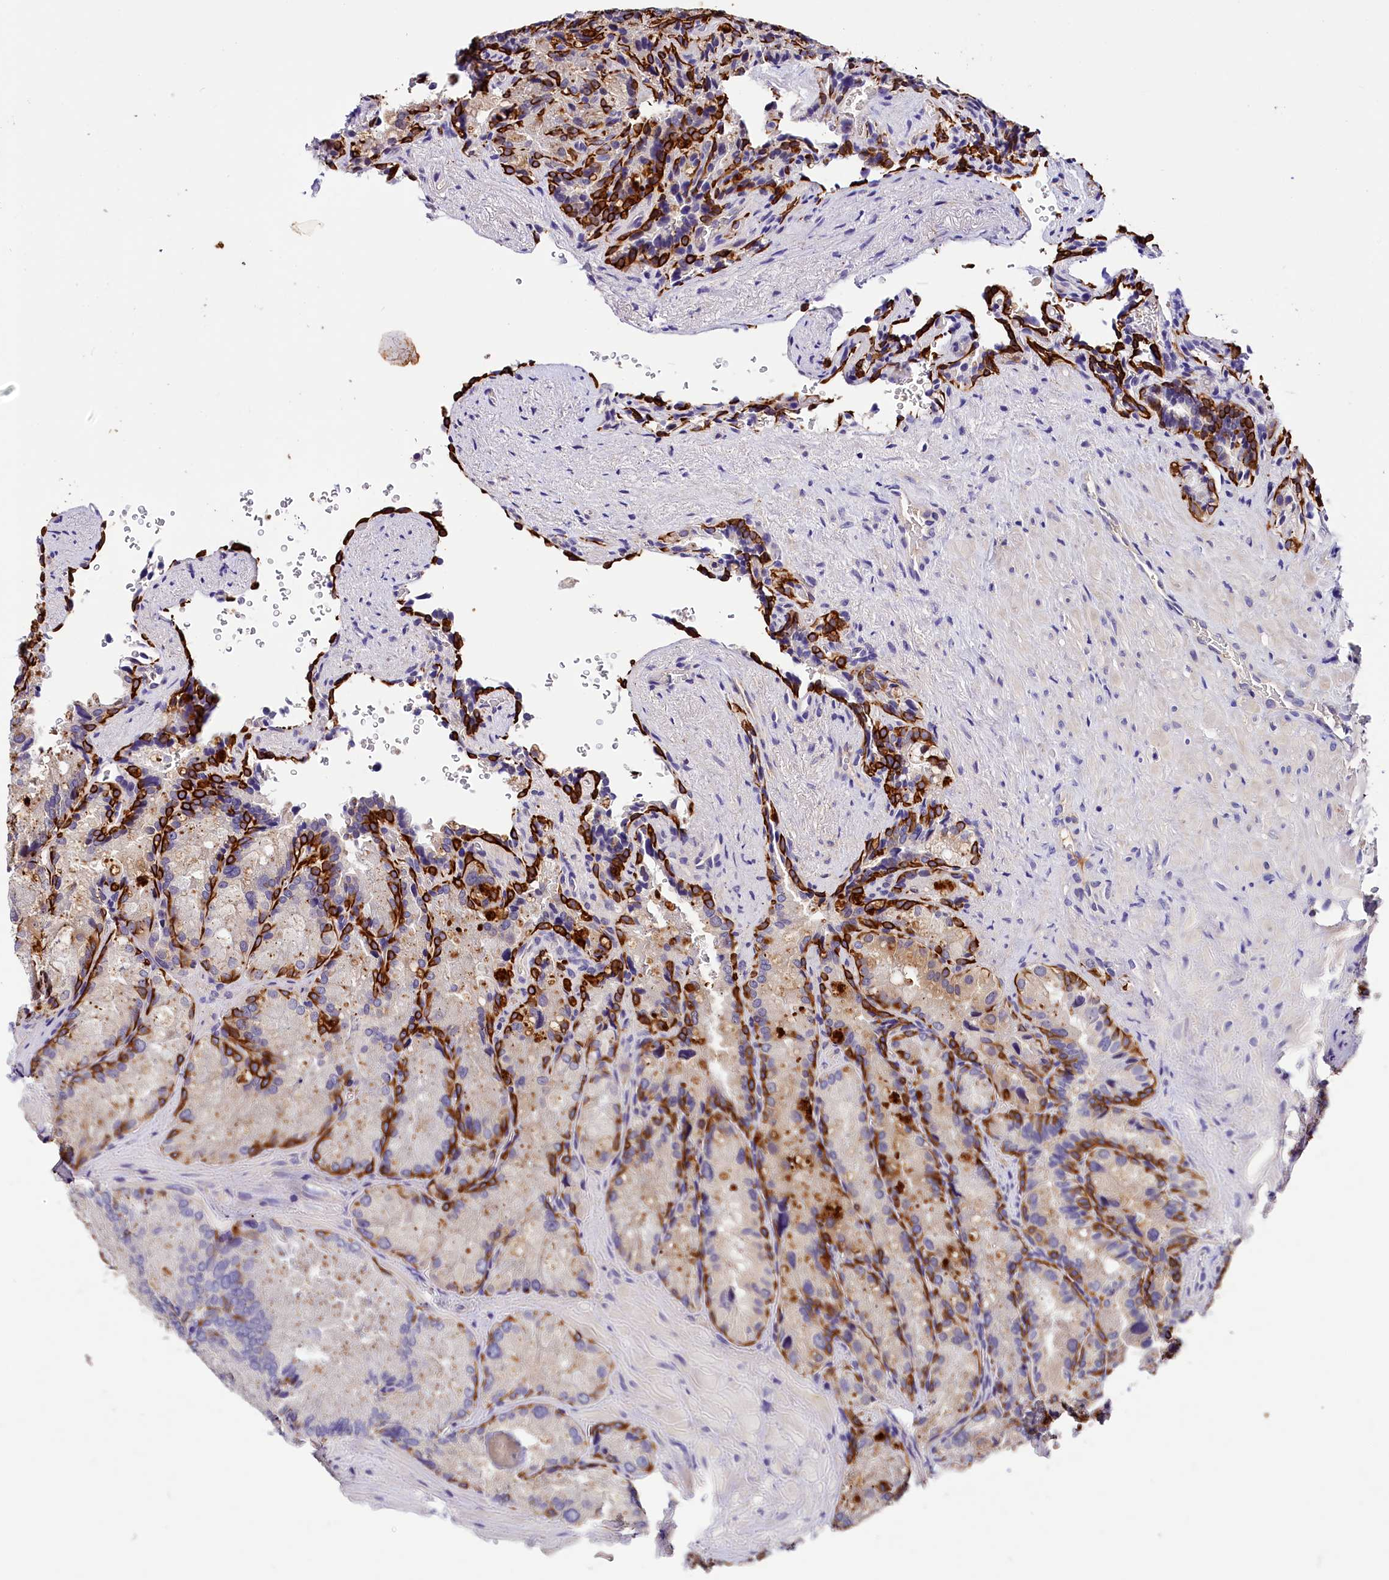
{"staining": {"intensity": "strong", "quantity": "<25%", "location": "cytoplasmic/membranous"}, "tissue": "seminal vesicle", "cell_type": "Glandular cells", "image_type": "normal", "snomed": [{"axis": "morphology", "description": "Normal tissue, NOS"}, {"axis": "topography", "description": "Seminal veicle"}], "caption": "Protein staining of unremarkable seminal vesicle shows strong cytoplasmic/membranous staining in about <25% of glandular cells. The staining was performed using DAB (3,3'-diaminobenzidine) to visualize the protein expression in brown, while the nuclei were stained in blue with hematoxylin (Magnification: 20x).", "gene": "ARMC6", "patient": {"sex": "male", "age": 62}}